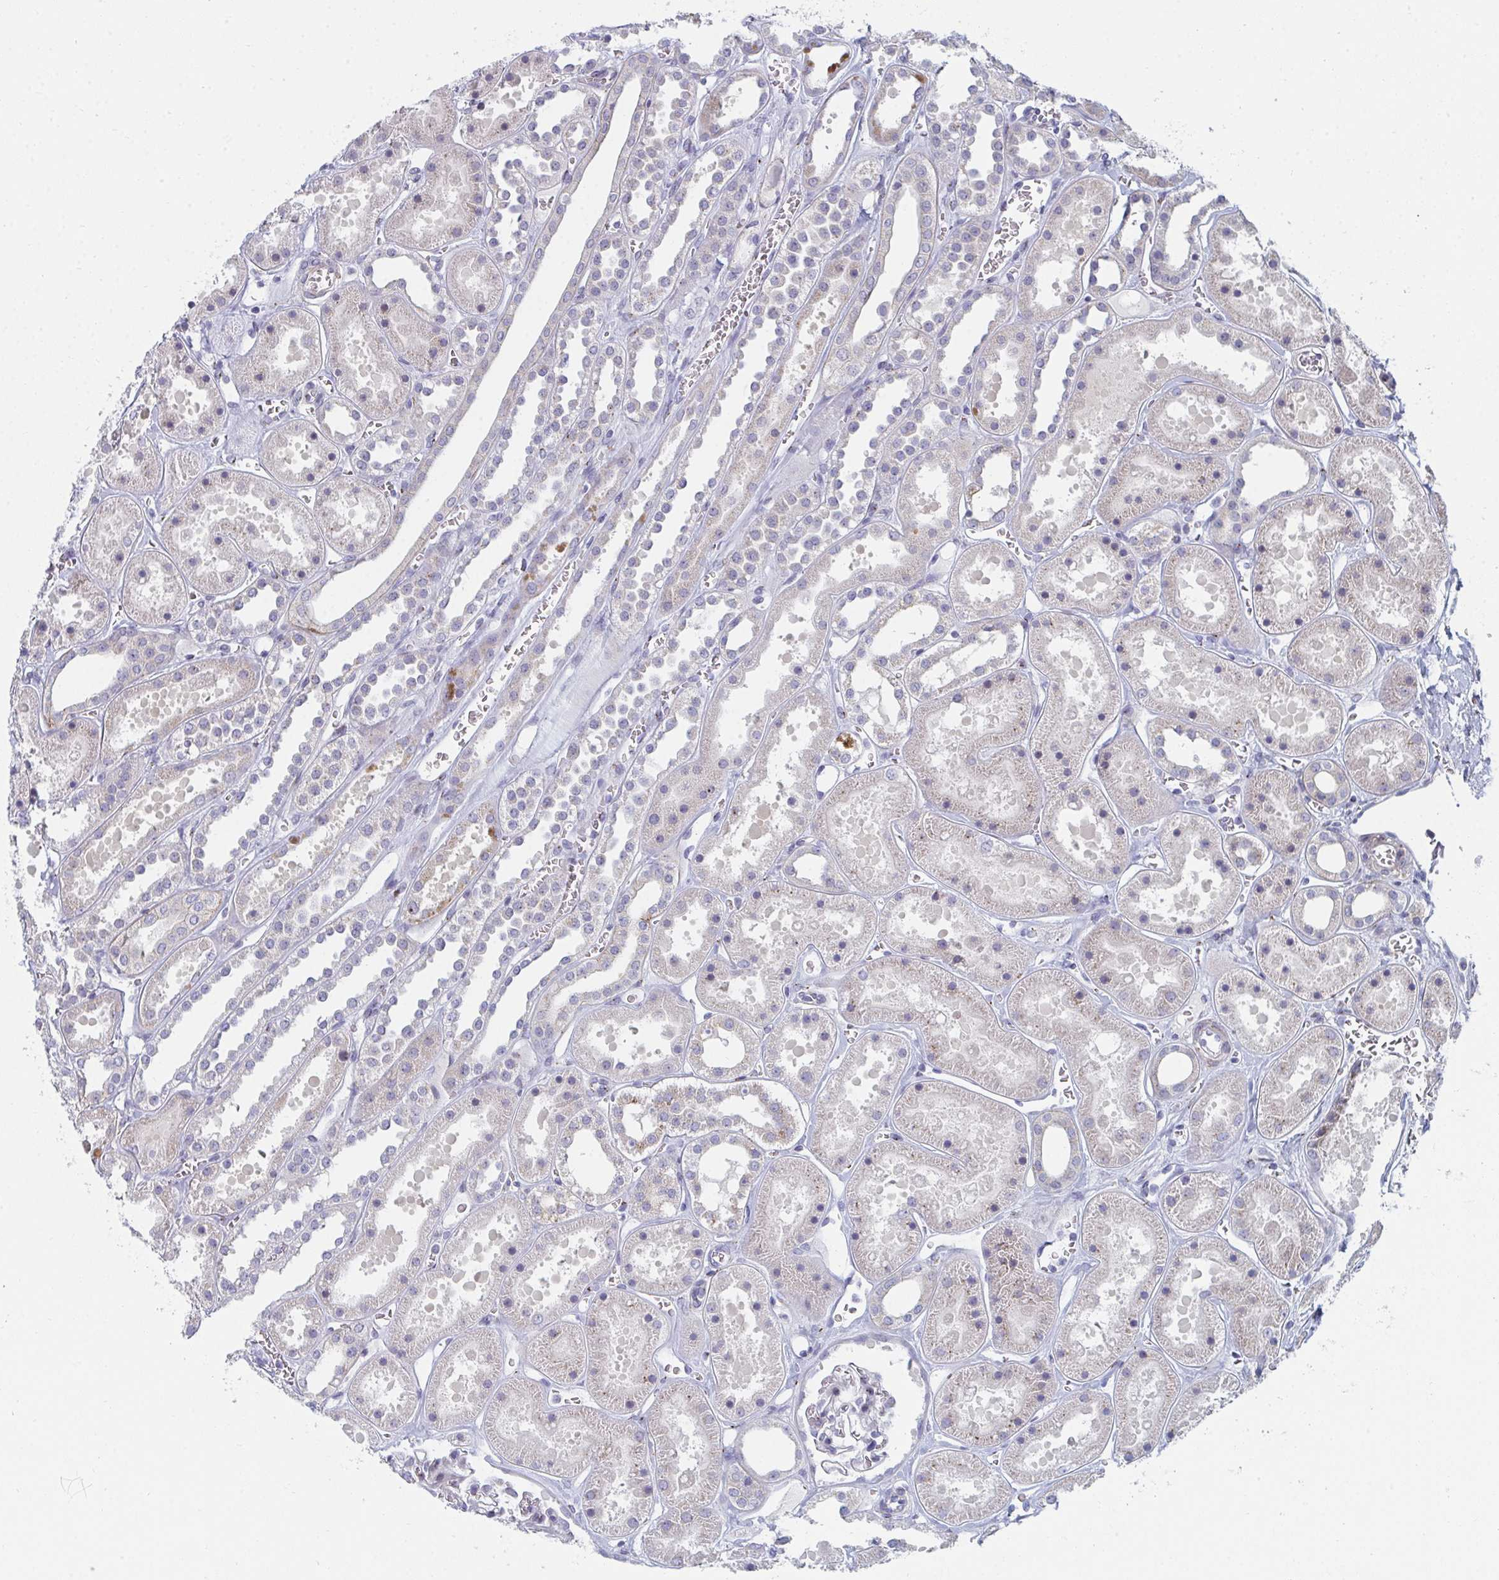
{"staining": {"intensity": "negative", "quantity": "none", "location": "none"}, "tissue": "kidney", "cell_type": "Cells in glomeruli", "image_type": "normal", "snomed": [{"axis": "morphology", "description": "Normal tissue, NOS"}, {"axis": "topography", "description": "Kidney"}], "caption": "IHC photomicrograph of unremarkable kidney stained for a protein (brown), which shows no positivity in cells in glomeruli. The staining is performed using DAB (3,3'-diaminobenzidine) brown chromogen with nuclei counter-stained in using hematoxylin.", "gene": "PSMG1", "patient": {"sex": "female", "age": 41}}